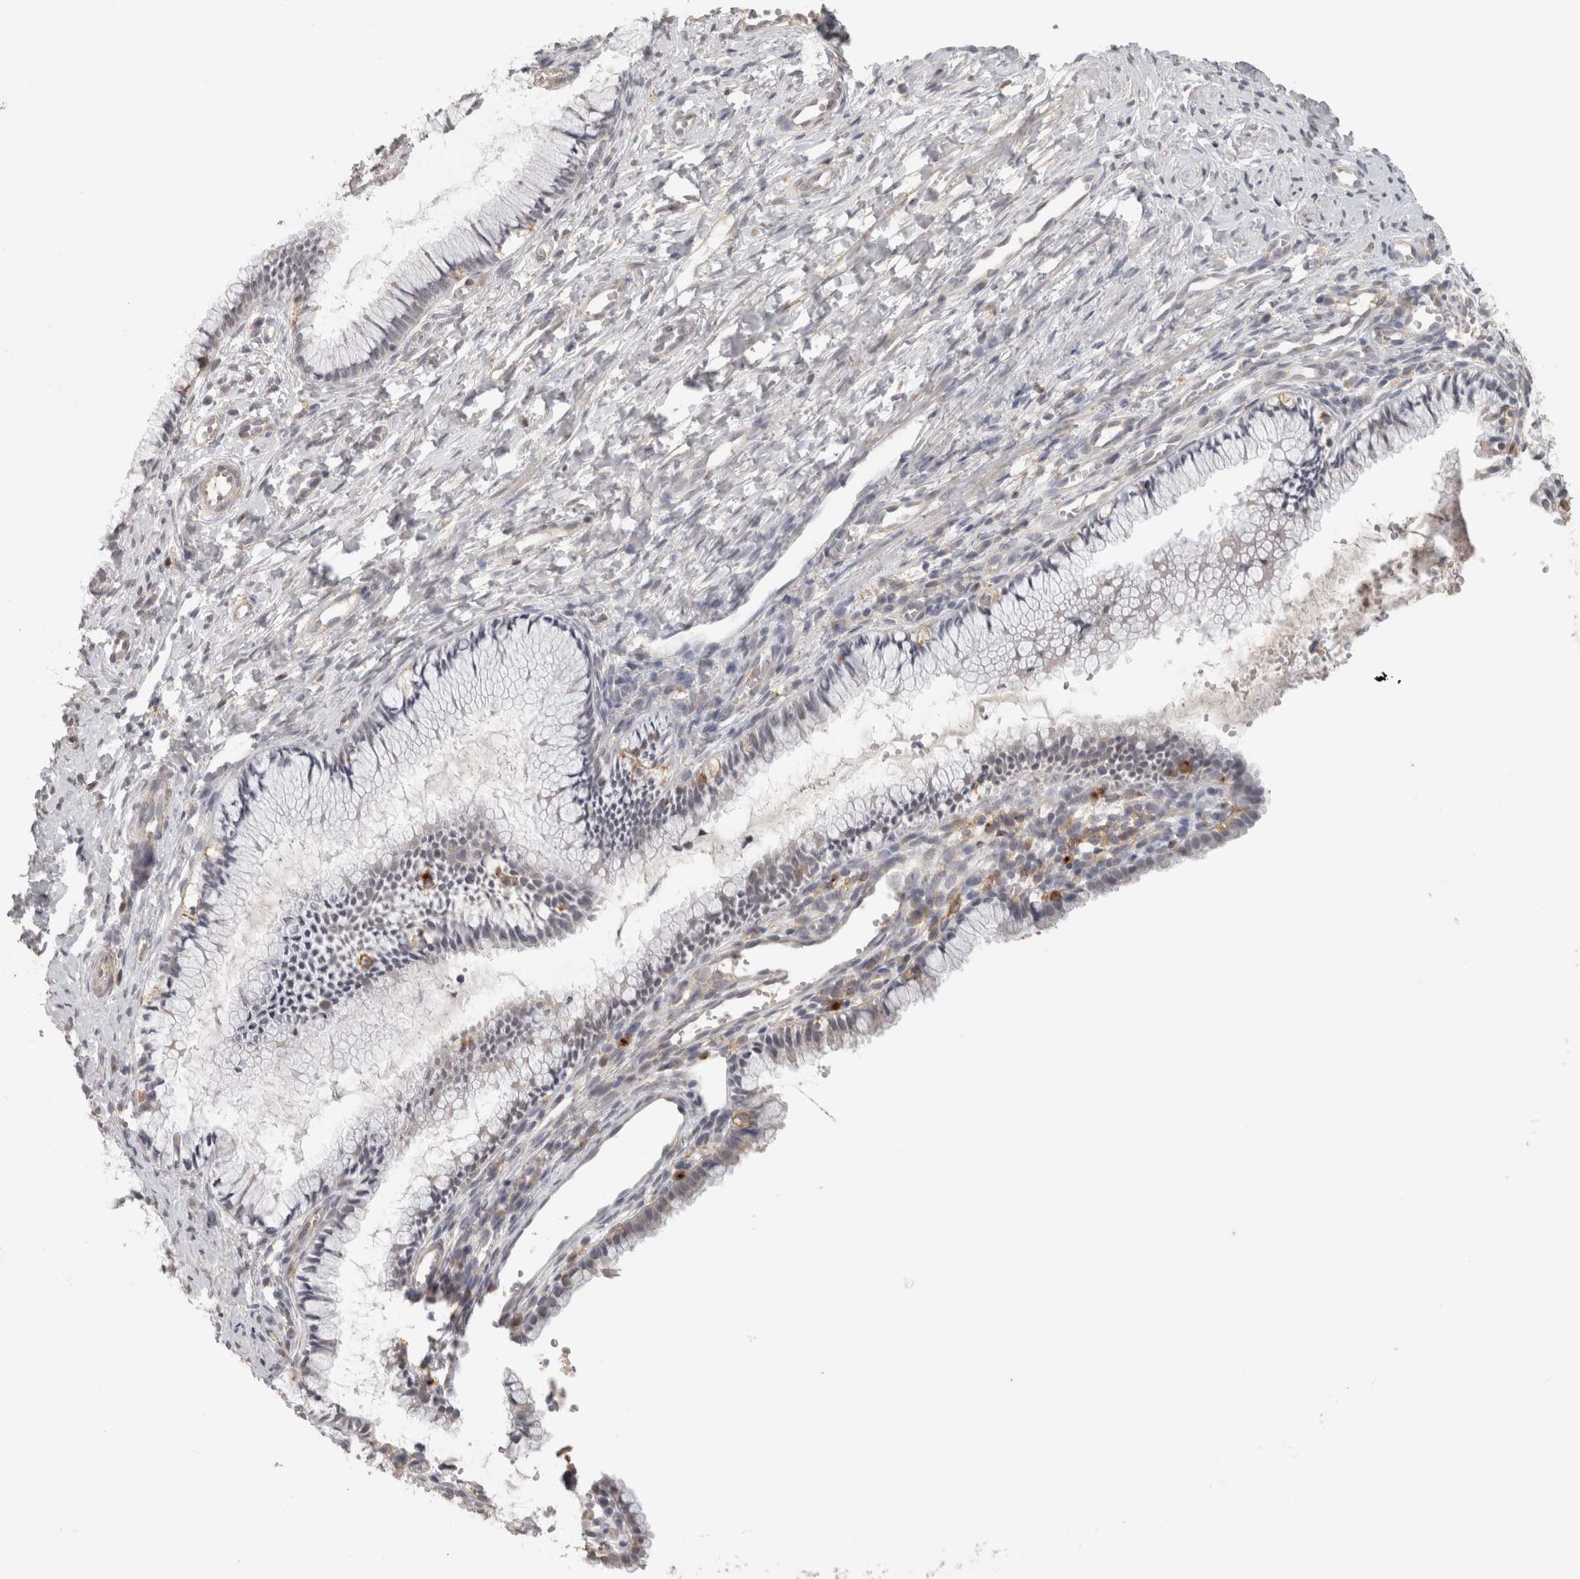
{"staining": {"intensity": "negative", "quantity": "none", "location": "none"}, "tissue": "cervix", "cell_type": "Glandular cells", "image_type": "normal", "snomed": [{"axis": "morphology", "description": "Normal tissue, NOS"}, {"axis": "topography", "description": "Cervix"}], "caption": "A micrograph of cervix stained for a protein shows no brown staining in glandular cells.", "gene": "HAVCR2", "patient": {"sex": "female", "age": 27}}